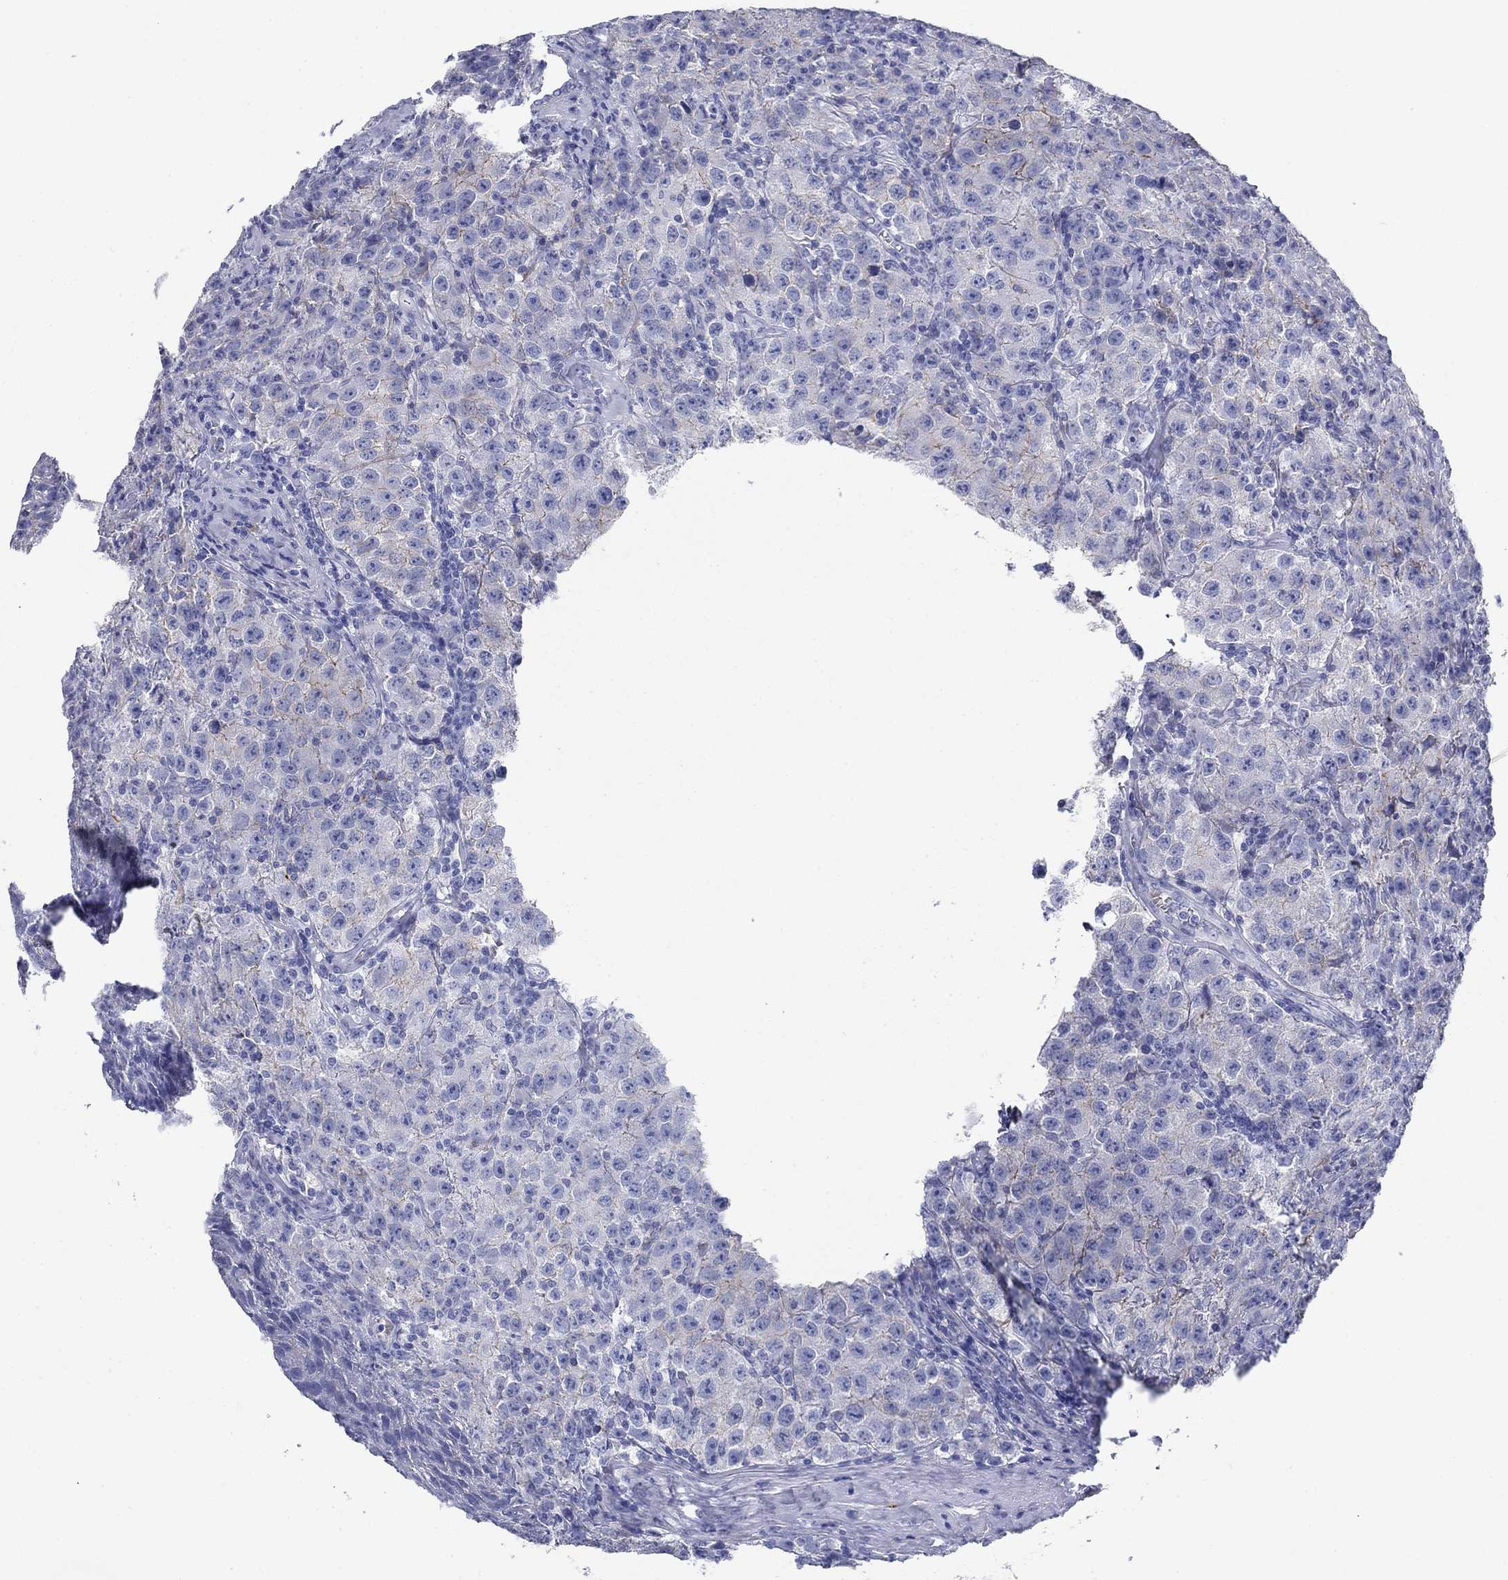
{"staining": {"intensity": "negative", "quantity": "none", "location": "none"}, "tissue": "testis cancer", "cell_type": "Tumor cells", "image_type": "cancer", "snomed": [{"axis": "morphology", "description": "Seminoma, NOS"}, {"axis": "topography", "description": "Testis"}], "caption": "Immunohistochemistry micrograph of neoplastic tissue: human testis cancer stained with DAB (3,3'-diaminobenzidine) exhibits no significant protein staining in tumor cells.", "gene": "GPC1", "patient": {"sex": "male", "age": 52}}